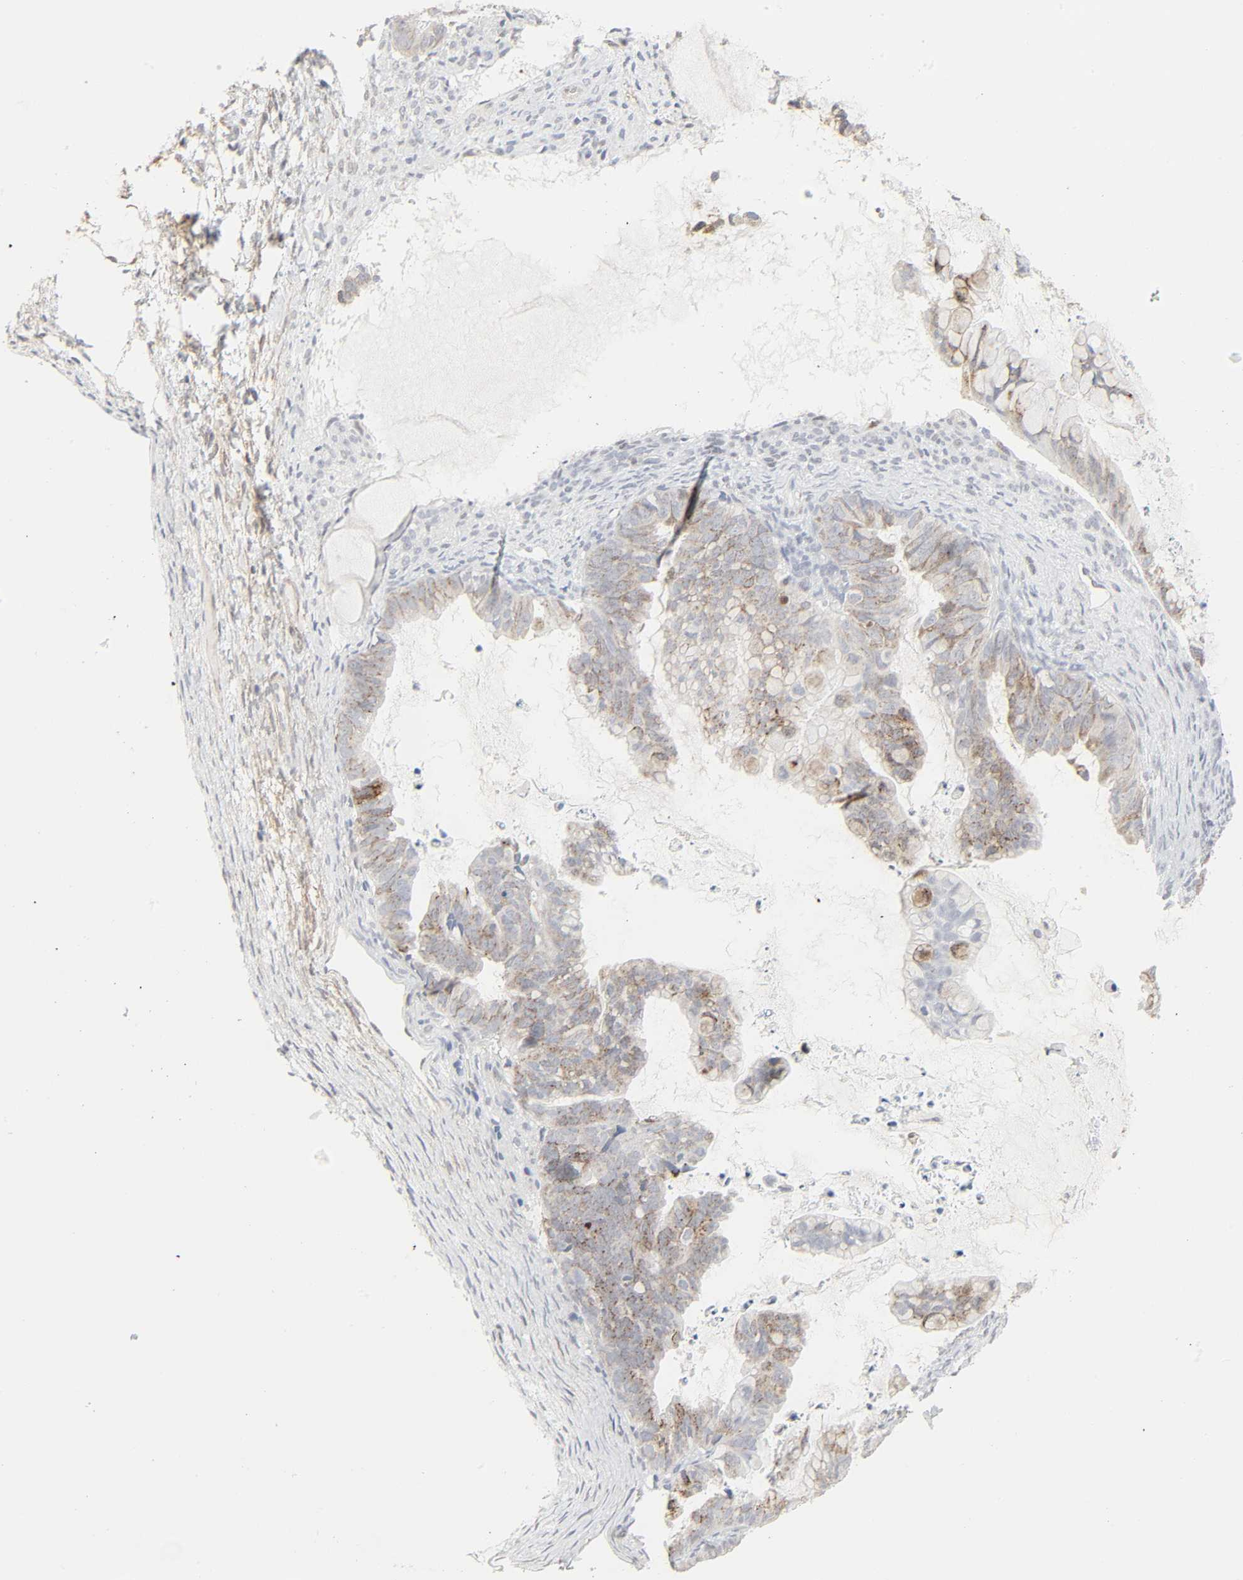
{"staining": {"intensity": "moderate", "quantity": ">75%", "location": "cytoplasmic/membranous"}, "tissue": "ovarian cancer", "cell_type": "Tumor cells", "image_type": "cancer", "snomed": [{"axis": "morphology", "description": "Cystadenocarcinoma, mucinous, NOS"}, {"axis": "topography", "description": "Ovary"}], "caption": "Protein staining by IHC shows moderate cytoplasmic/membranous staining in about >75% of tumor cells in ovarian cancer.", "gene": "ZBTB16", "patient": {"sex": "female", "age": 36}}